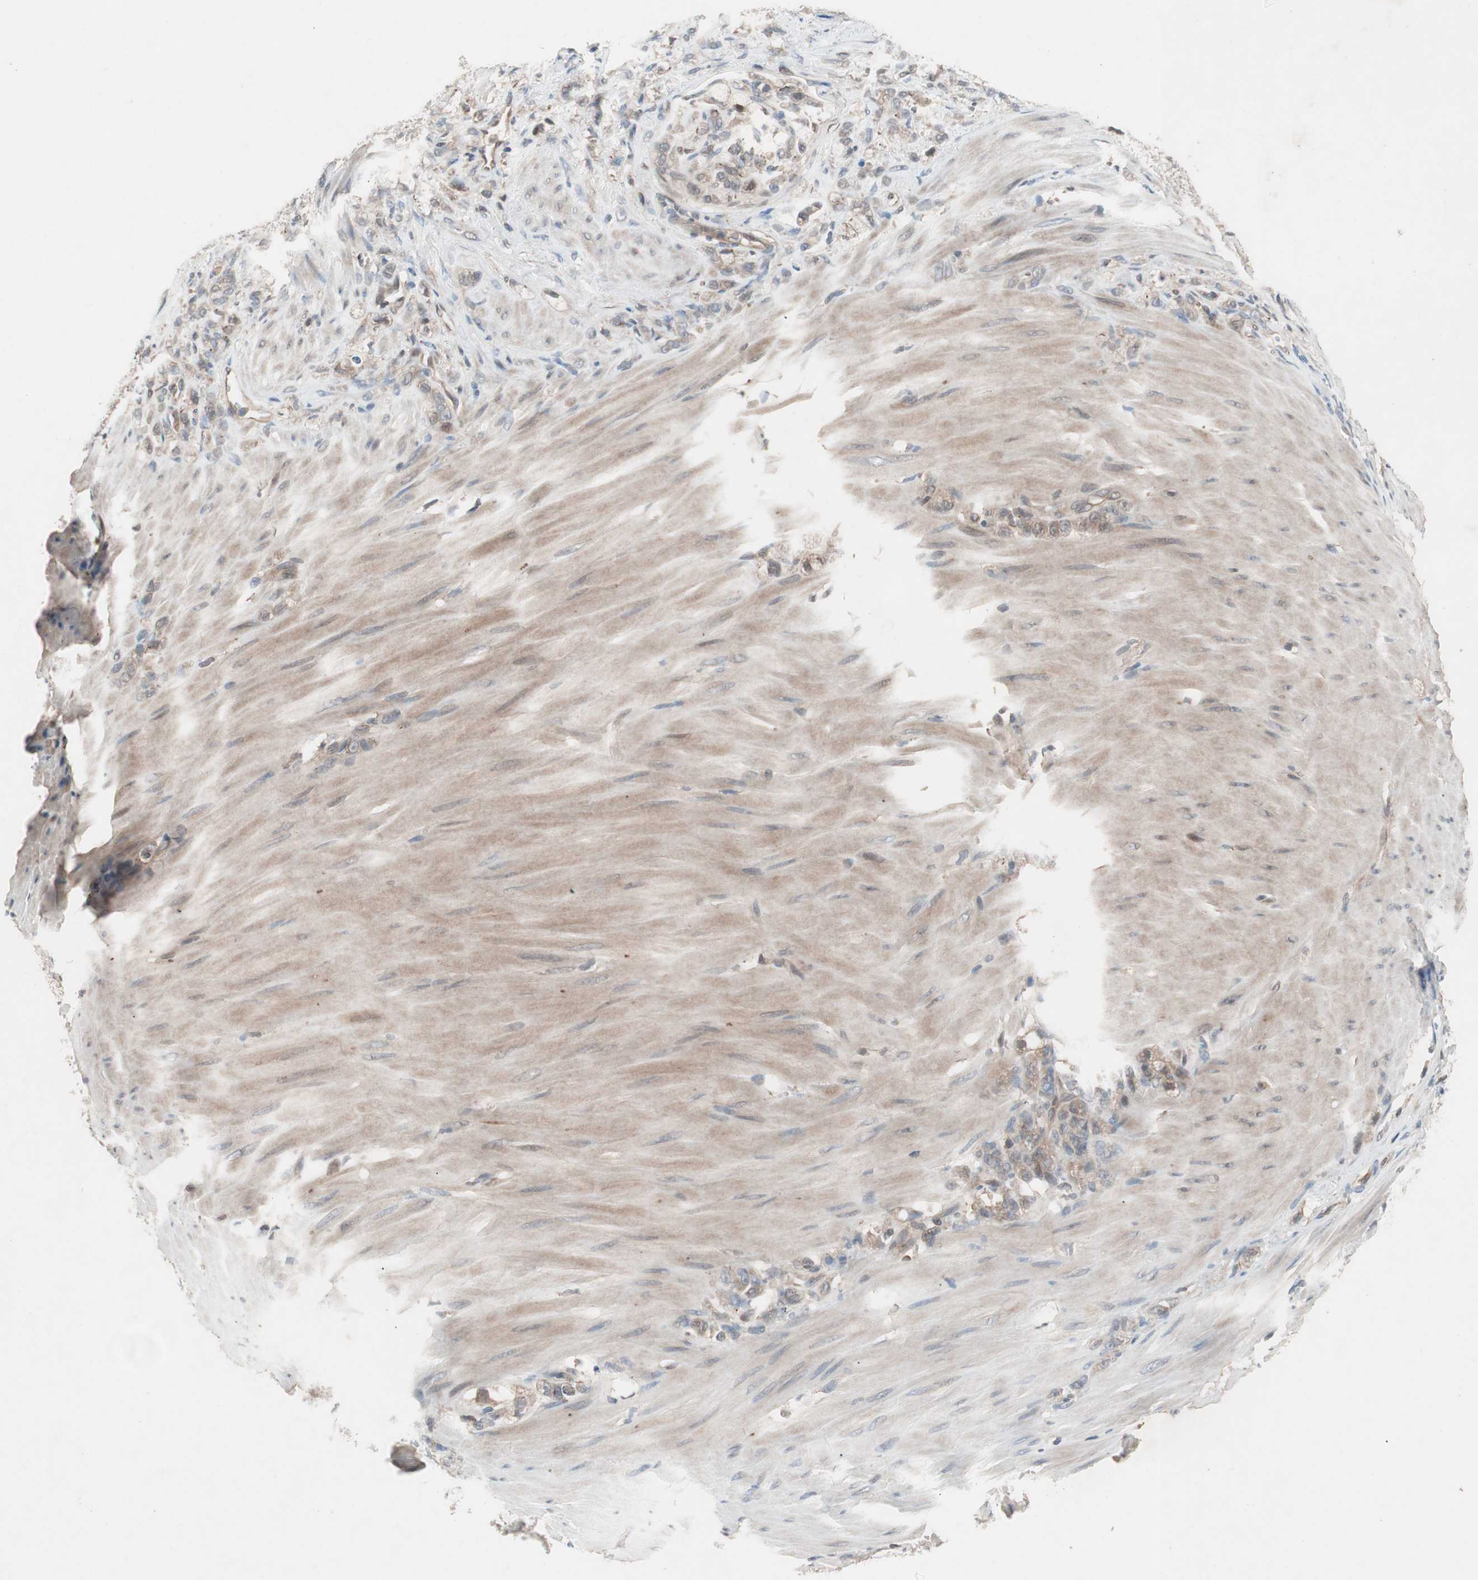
{"staining": {"intensity": "negative", "quantity": "none", "location": "none"}, "tissue": "stomach cancer", "cell_type": "Tumor cells", "image_type": "cancer", "snomed": [{"axis": "morphology", "description": "Adenocarcinoma, NOS"}, {"axis": "topography", "description": "Stomach"}], "caption": "Immunohistochemical staining of stomach adenocarcinoma displays no significant expression in tumor cells.", "gene": "GALT", "patient": {"sex": "male", "age": 82}}